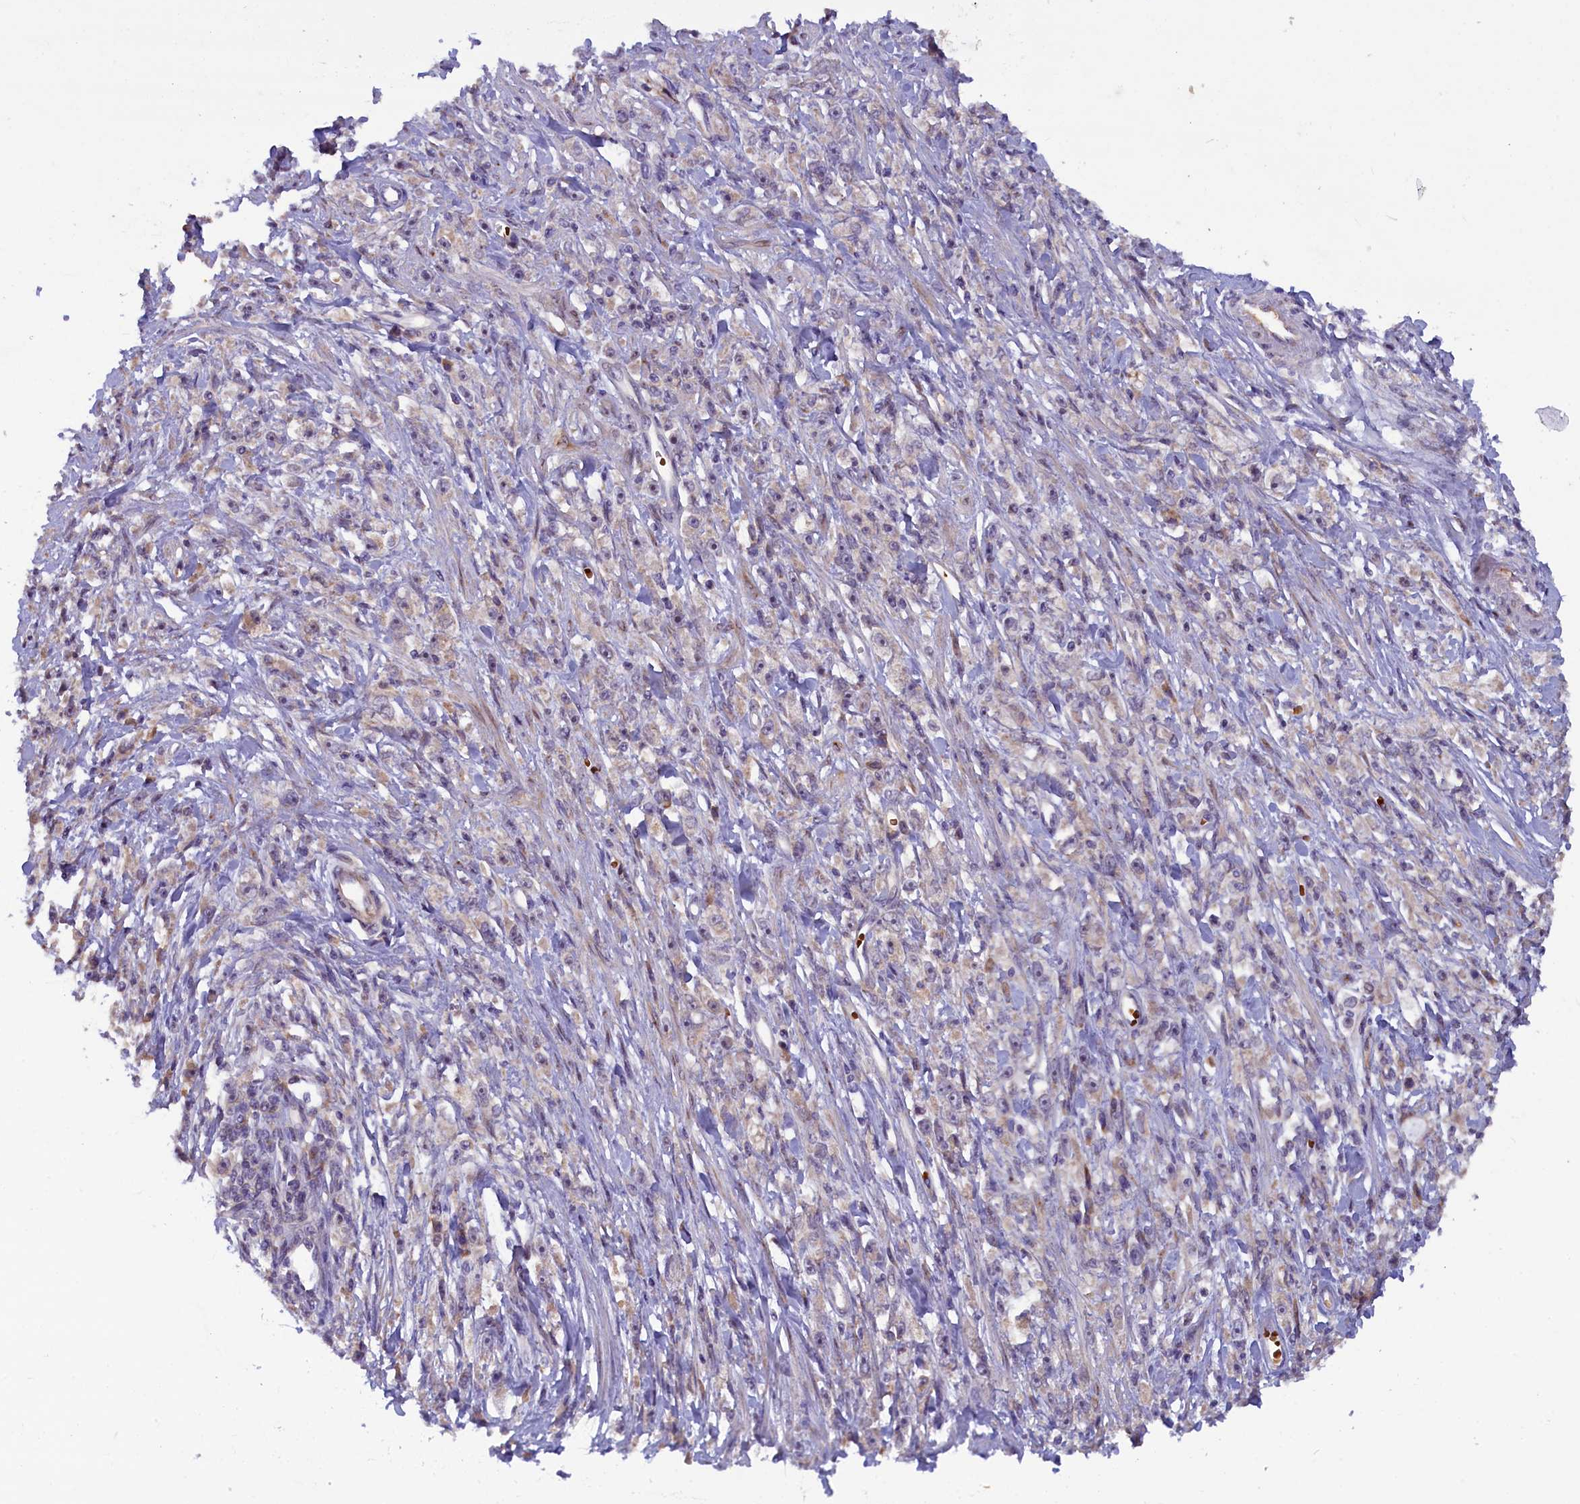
{"staining": {"intensity": "weak", "quantity": "25%-75%", "location": "cytoplasmic/membranous"}, "tissue": "stomach cancer", "cell_type": "Tumor cells", "image_type": "cancer", "snomed": [{"axis": "morphology", "description": "Adenocarcinoma, NOS"}, {"axis": "topography", "description": "Stomach"}], "caption": "Brown immunohistochemical staining in stomach cancer shows weak cytoplasmic/membranous staining in about 25%-75% of tumor cells. The staining is performed using DAB (3,3'-diaminobenzidine) brown chromogen to label protein expression. The nuclei are counter-stained blue using hematoxylin.", "gene": "CCDC9B", "patient": {"sex": "female", "age": 59}}